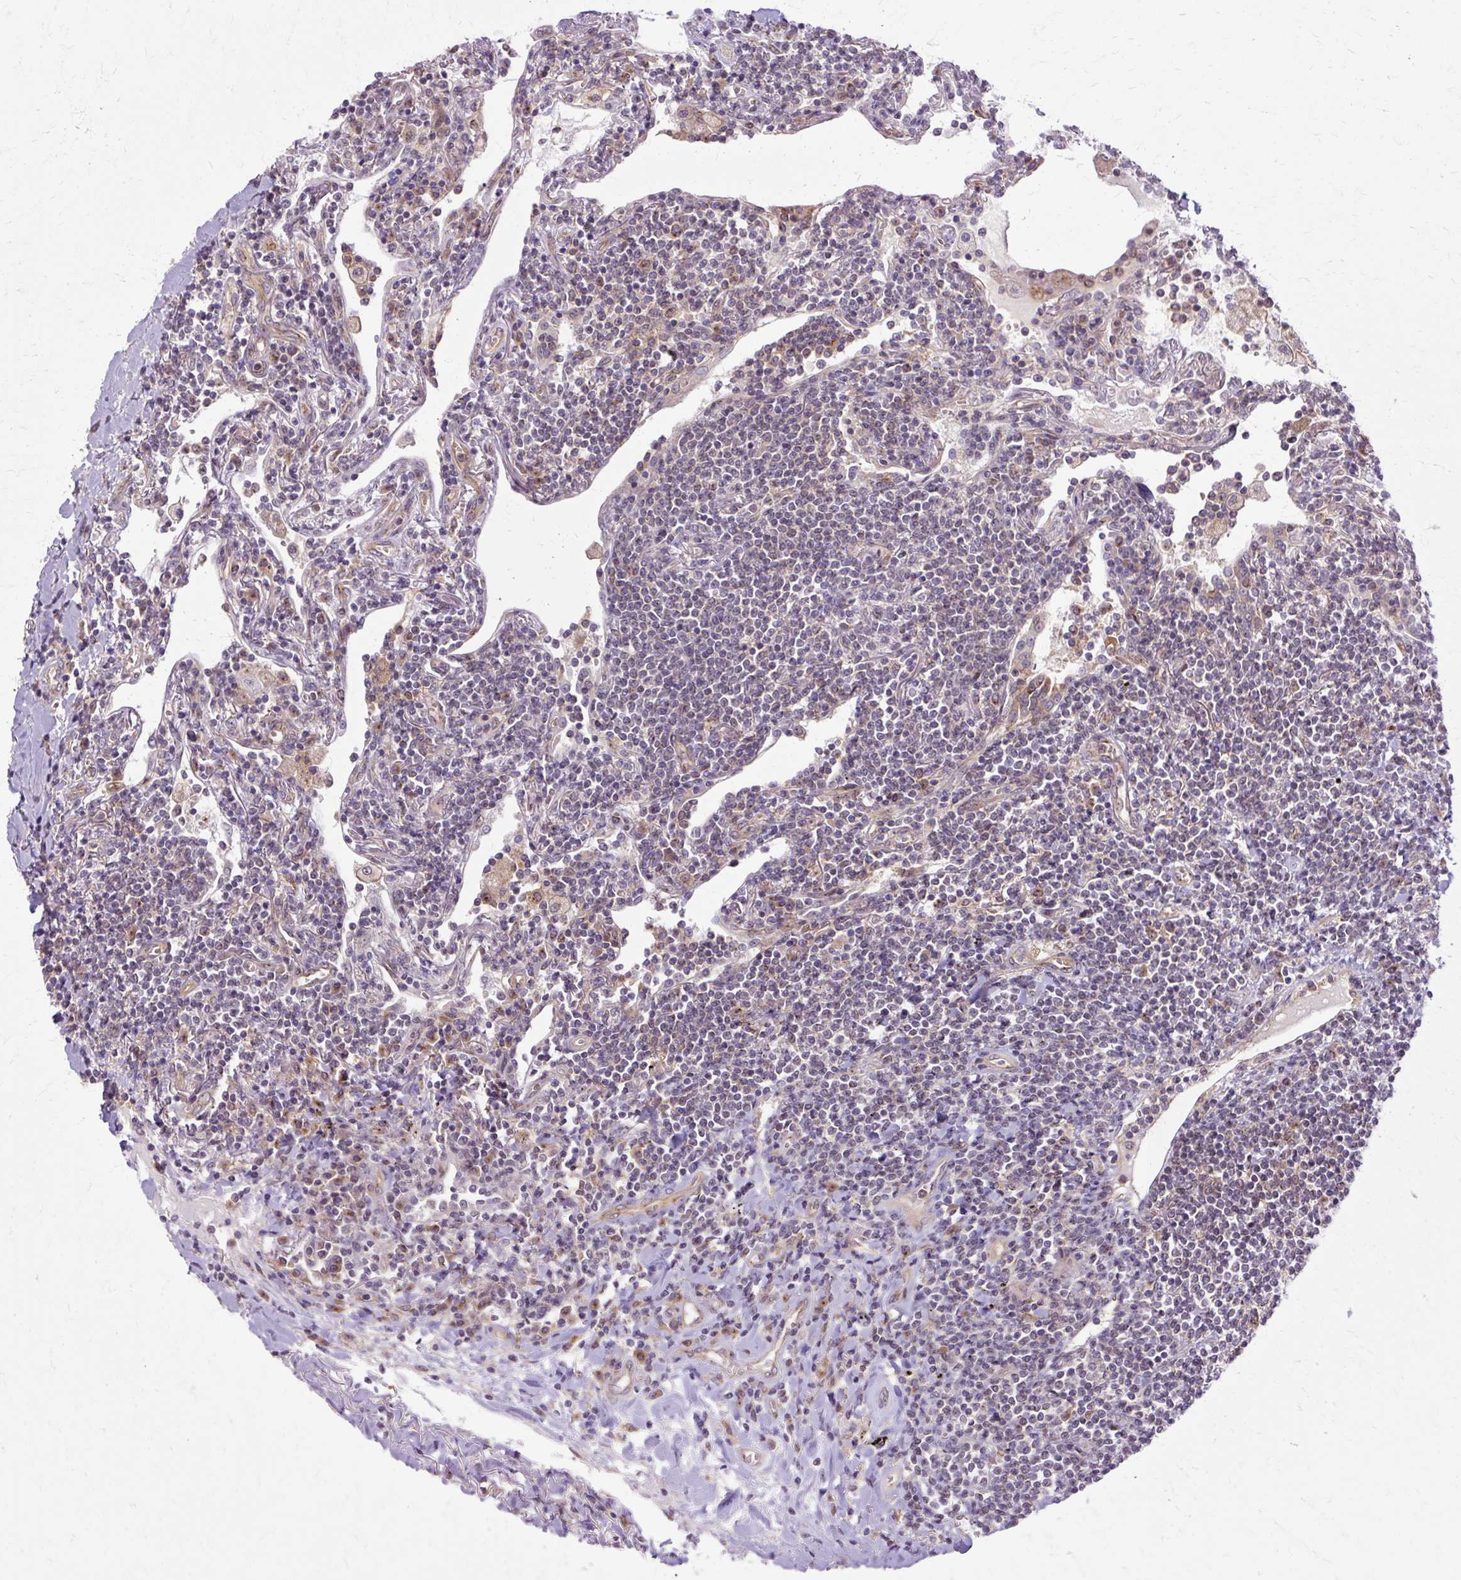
{"staining": {"intensity": "negative", "quantity": "none", "location": "none"}, "tissue": "lymphoma", "cell_type": "Tumor cells", "image_type": "cancer", "snomed": [{"axis": "morphology", "description": "Malignant lymphoma, non-Hodgkin's type, Low grade"}, {"axis": "topography", "description": "Lung"}], "caption": "Lymphoma stained for a protein using immunohistochemistry (IHC) shows no staining tumor cells.", "gene": "MZT2B", "patient": {"sex": "female", "age": 71}}